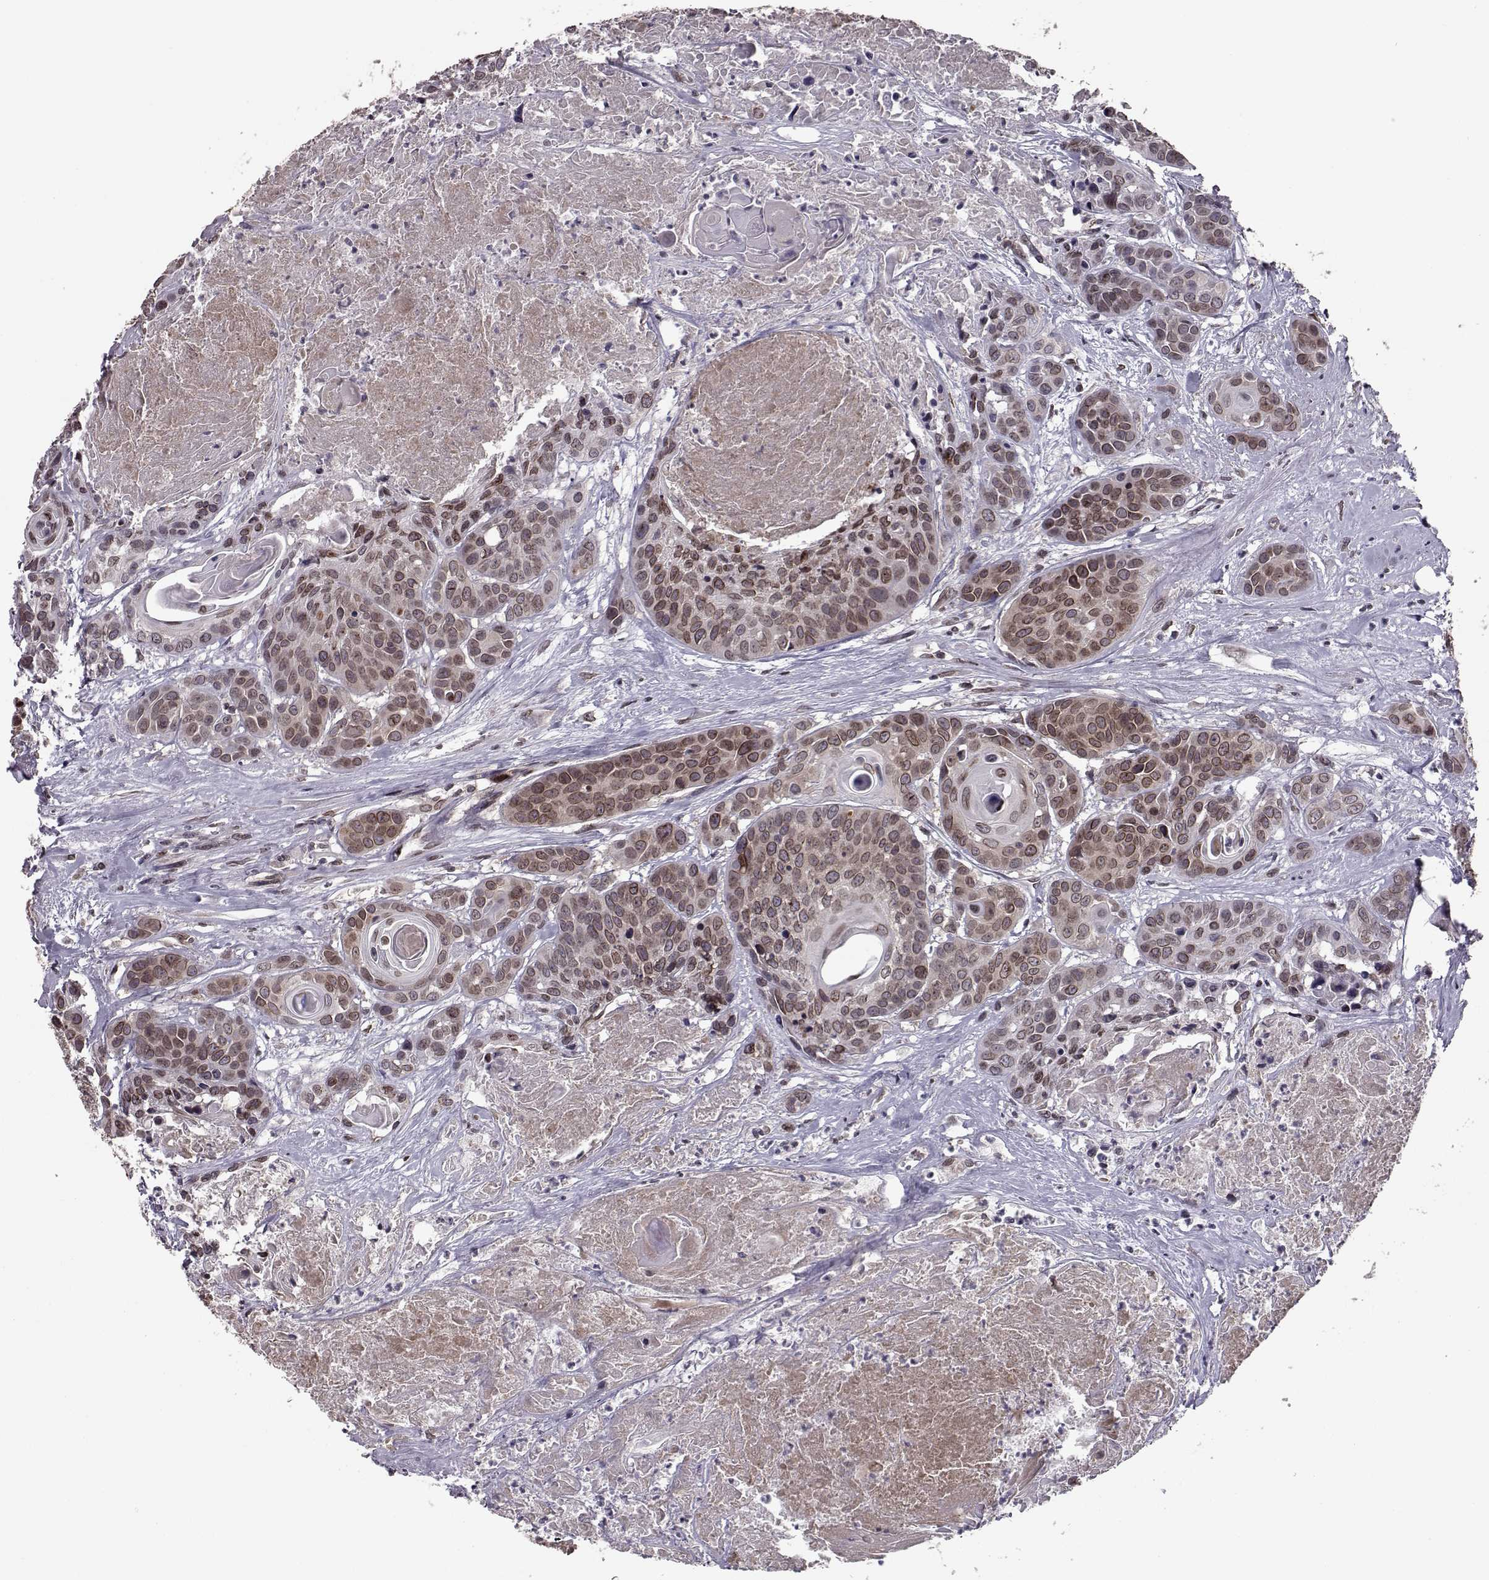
{"staining": {"intensity": "moderate", "quantity": ">75%", "location": "cytoplasmic/membranous,nuclear"}, "tissue": "head and neck cancer", "cell_type": "Tumor cells", "image_type": "cancer", "snomed": [{"axis": "morphology", "description": "Squamous cell carcinoma, NOS"}, {"axis": "topography", "description": "Oral tissue"}, {"axis": "topography", "description": "Head-Neck"}], "caption": "Protein analysis of squamous cell carcinoma (head and neck) tissue displays moderate cytoplasmic/membranous and nuclear positivity in approximately >75% of tumor cells. The staining is performed using DAB (3,3'-diaminobenzidine) brown chromogen to label protein expression. The nuclei are counter-stained blue using hematoxylin.", "gene": "NUP37", "patient": {"sex": "male", "age": 56}}